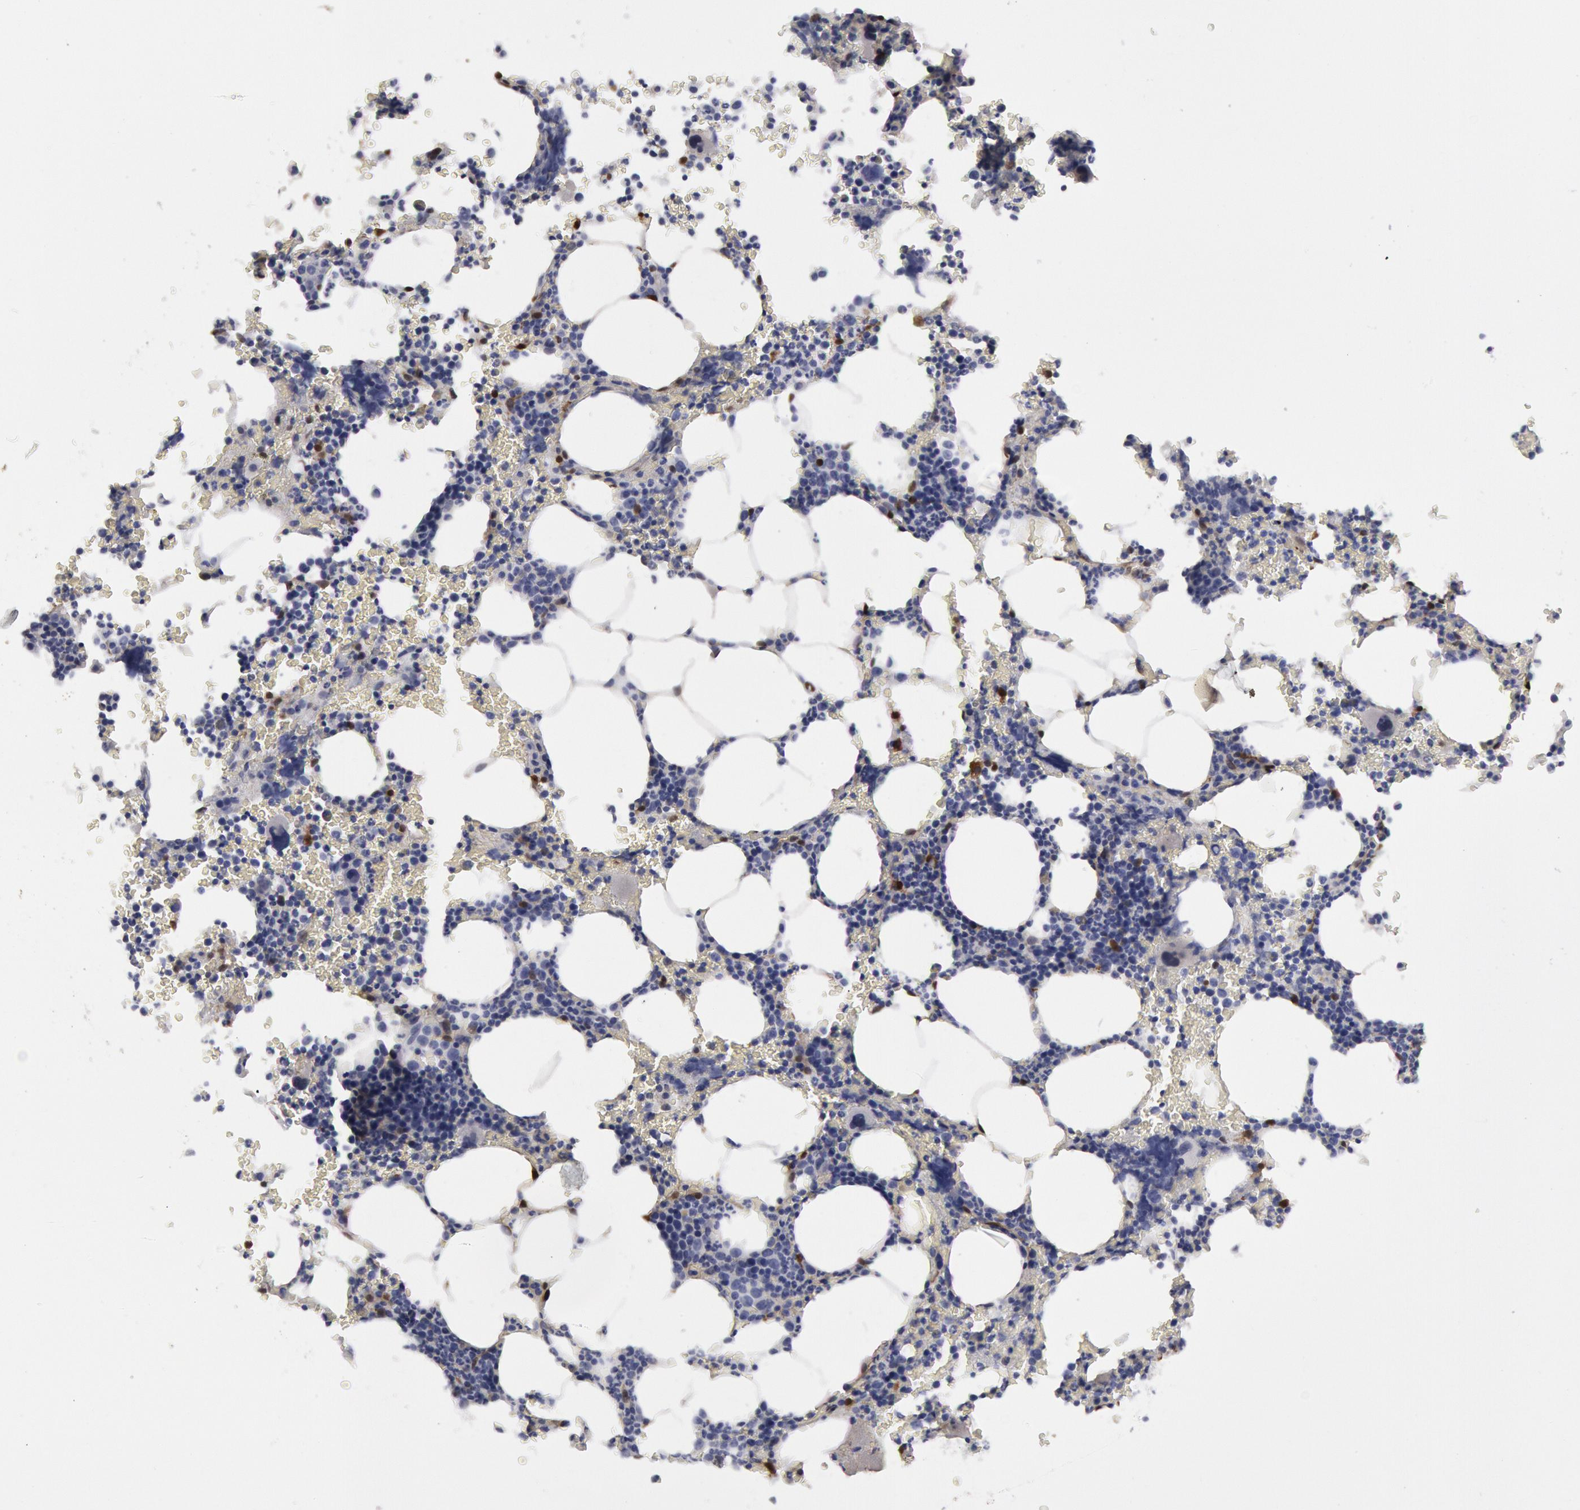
{"staining": {"intensity": "moderate", "quantity": "<25%", "location": "cytoplasmic/membranous,nuclear"}, "tissue": "bone marrow", "cell_type": "Hematopoietic cells", "image_type": "normal", "snomed": [{"axis": "morphology", "description": "Normal tissue, NOS"}, {"axis": "topography", "description": "Bone marrow"}], "caption": "A histopathology image of human bone marrow stained for a protein displays moderate cytoplasmic/membranous,nuclear brown staining in hematopoietic cells. (Stains: DAB in brown, nuclei in blue, Microscopy: brightfield microscopy at high magnification).", "gene": "FHL1", "patient": {"sex": "female", "age": 88}}